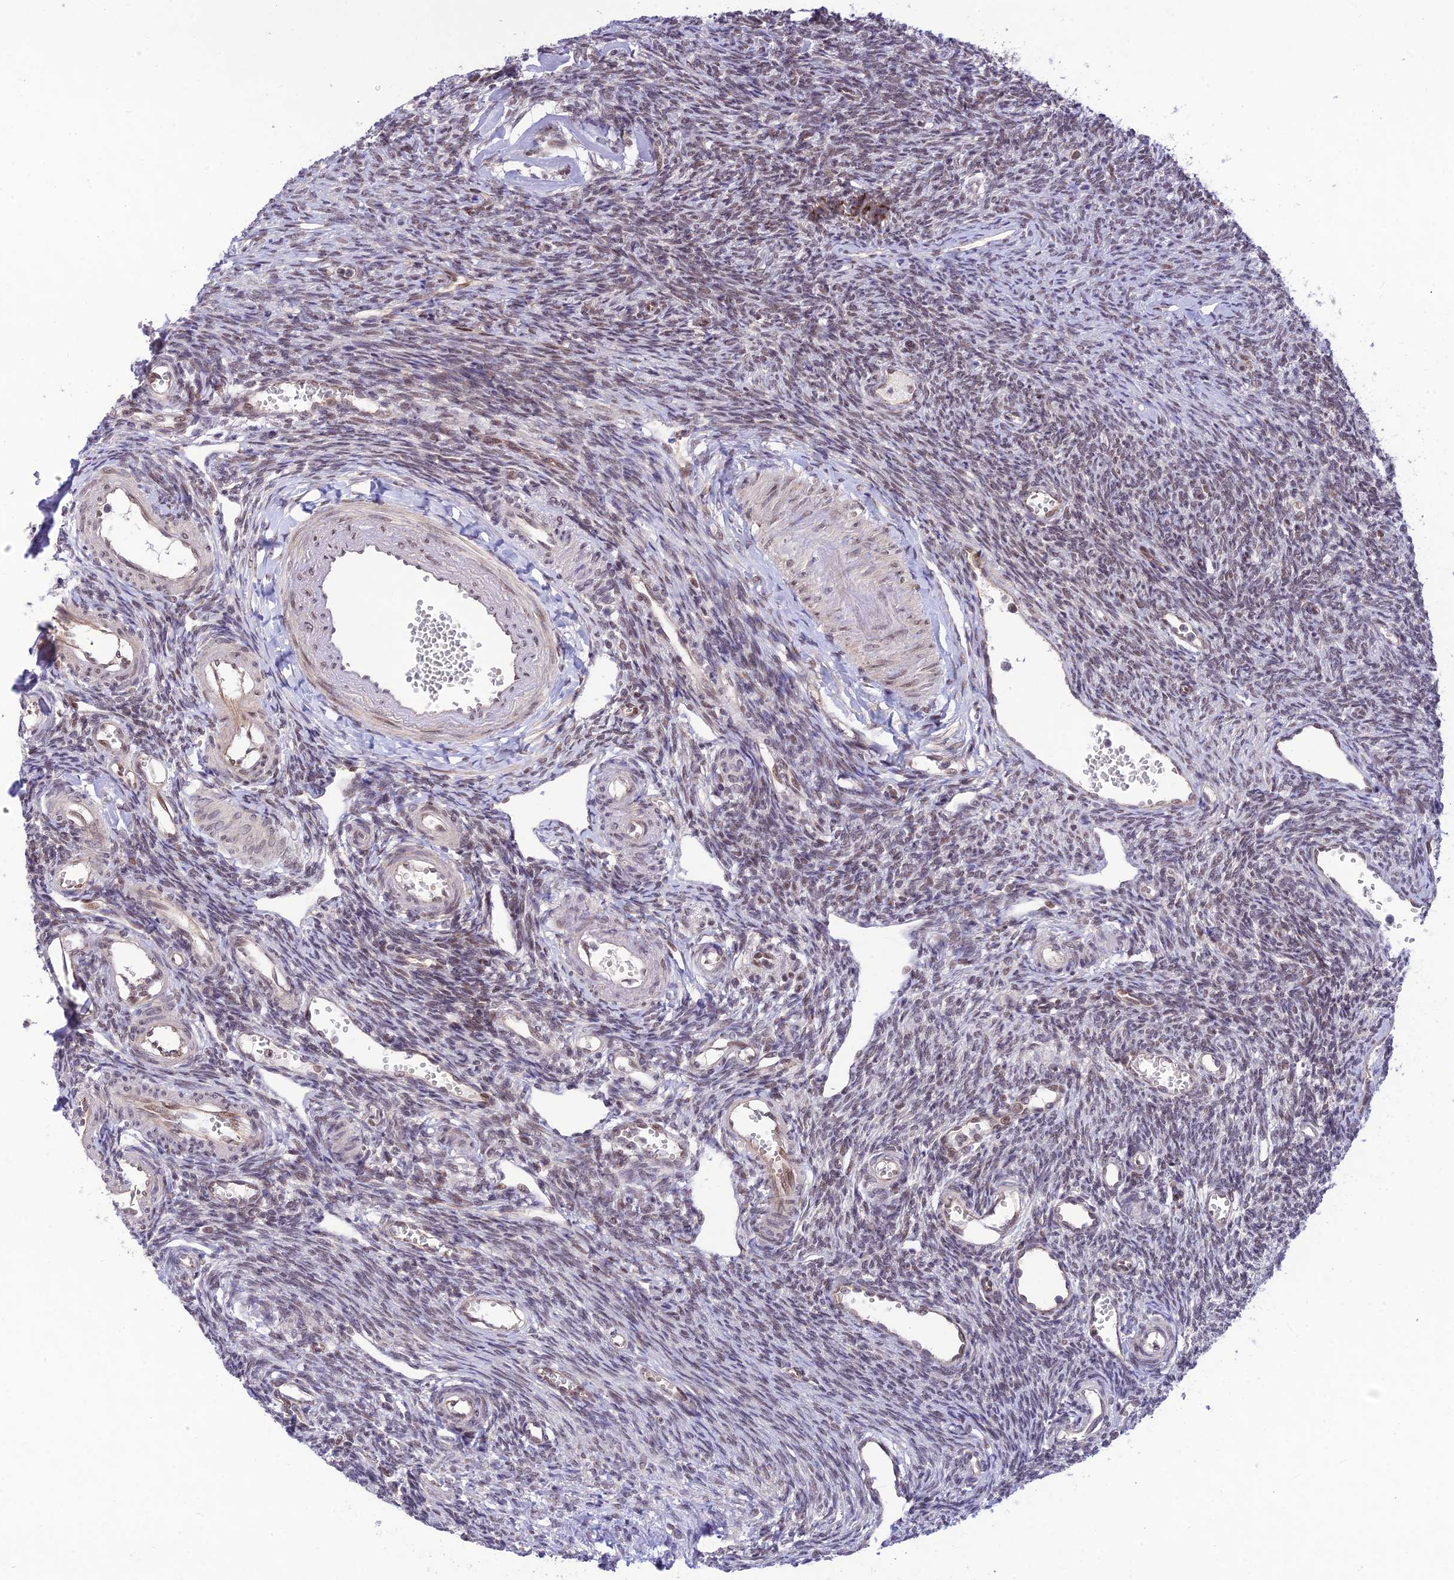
{"staining": {"intensity": "moderate", "quantity": ">75%", "location": "cytoplasmic/membranous"}, "tissue": "ovary", "cell_type": "Follicle cells", "image_type": "normal", "snomed": [{"axis": "morphology", "description": "Normal tissue, NOS"}, {"axis": "morphology", "description": "Cyst, NOS"}, {"axis": "topography", "description": "Ovary"}], "caption": "This micrograph displays immunohistochemistry staining of normal ovary, with medium moderate cytoplasmic/membranous positivity in approximately >75% of follicle cells.", "gene": "MICOS13", "patient": {"sex": "female", "age": 33}}